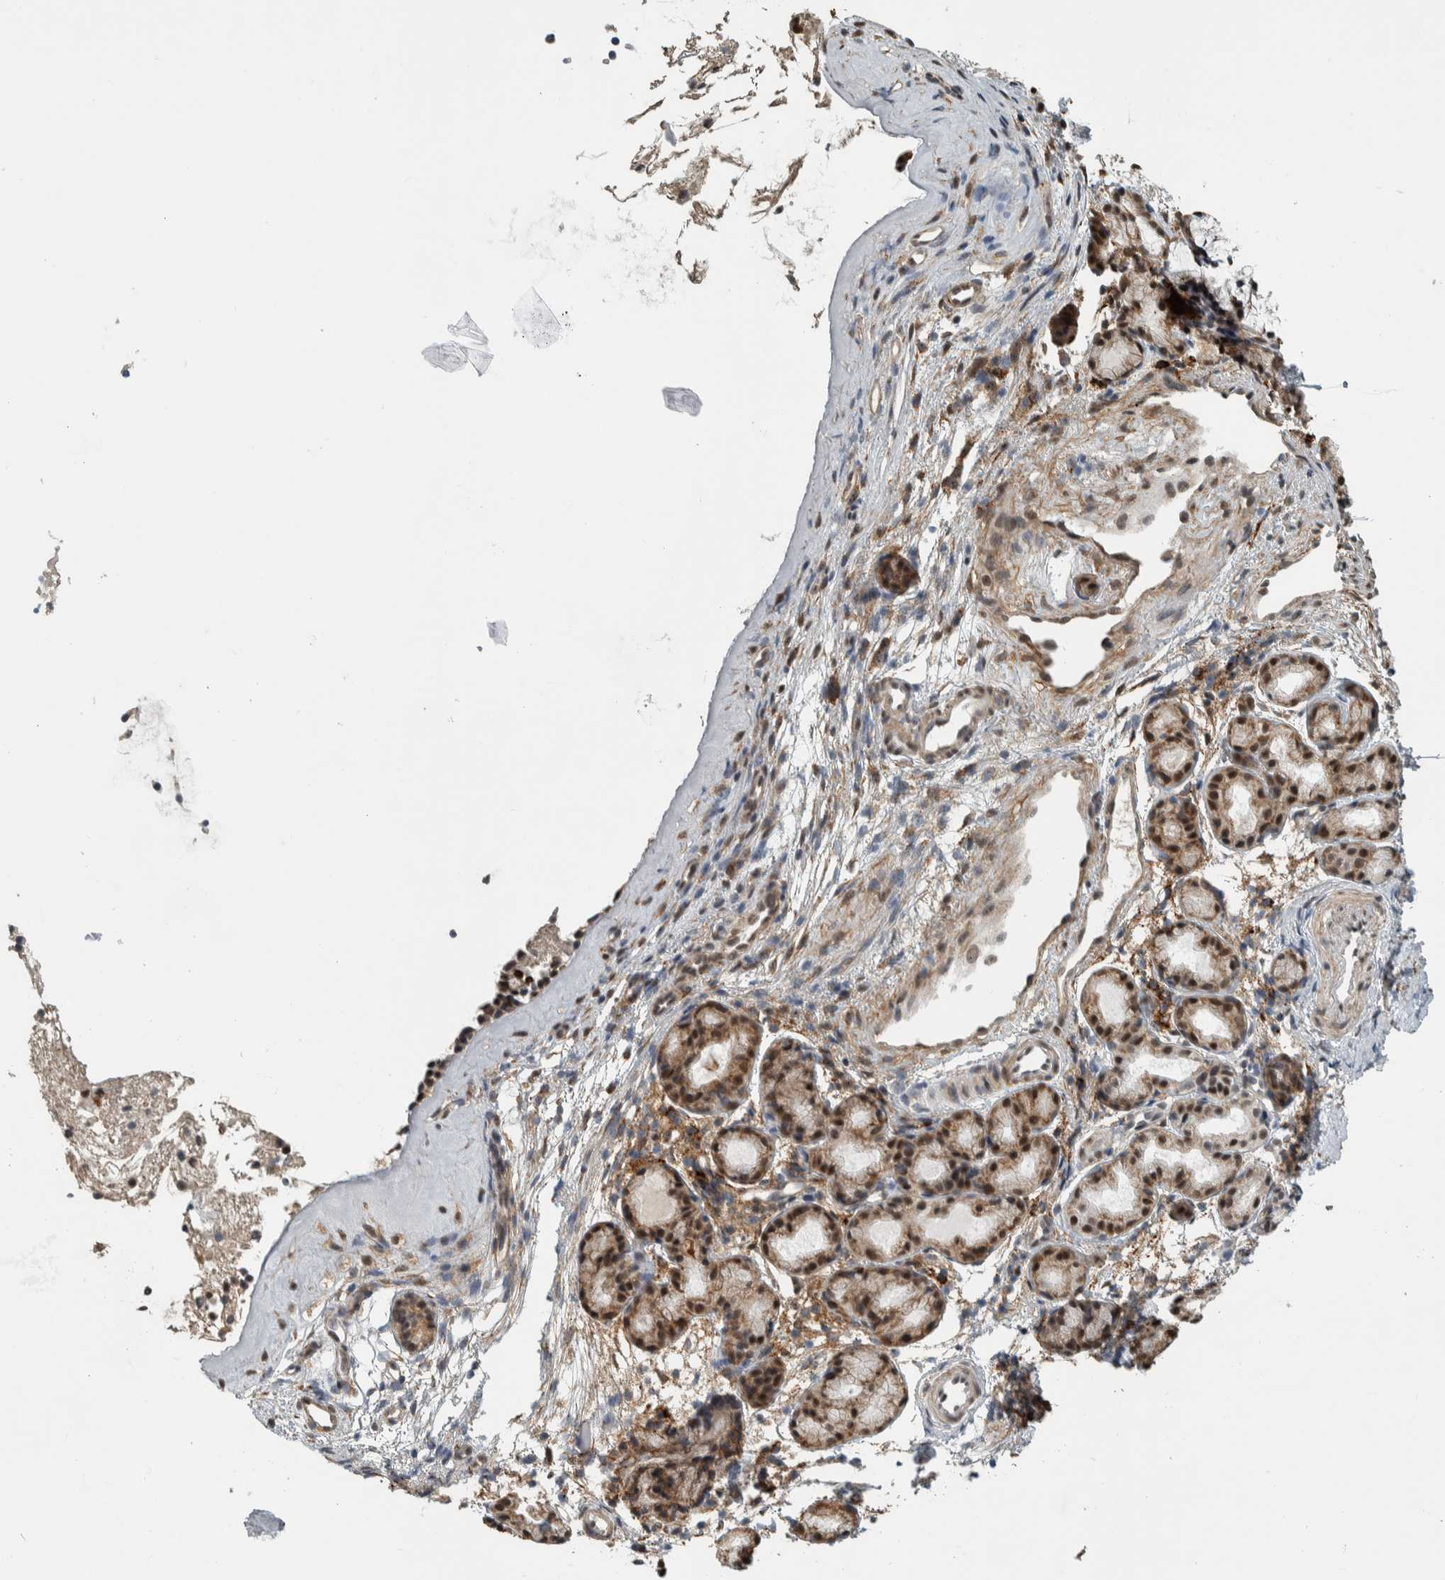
{"staining": {"intensity": "strong", "quantity": "25%-75%", "location": "cytoplasmic/membranous,nuclear"}, "tissue": "nasopharynx", "cell_type": "Respiratory epithelial cells", "image_type": "normal", "snomed": [{"axis": "morphology", "description": "Normal tissue, NOS"}, {"axis": "topography", "description": "Nasopharynx"}], "caption": "Protein staining displays strong cytoplasmic/membranous,nuclear expression in approximately 25%-75% of respiratory epithelial cells in unremarkable nasopharynx.", "gene": "DDX42", "patient": {"sex": "female", "age": 42}}